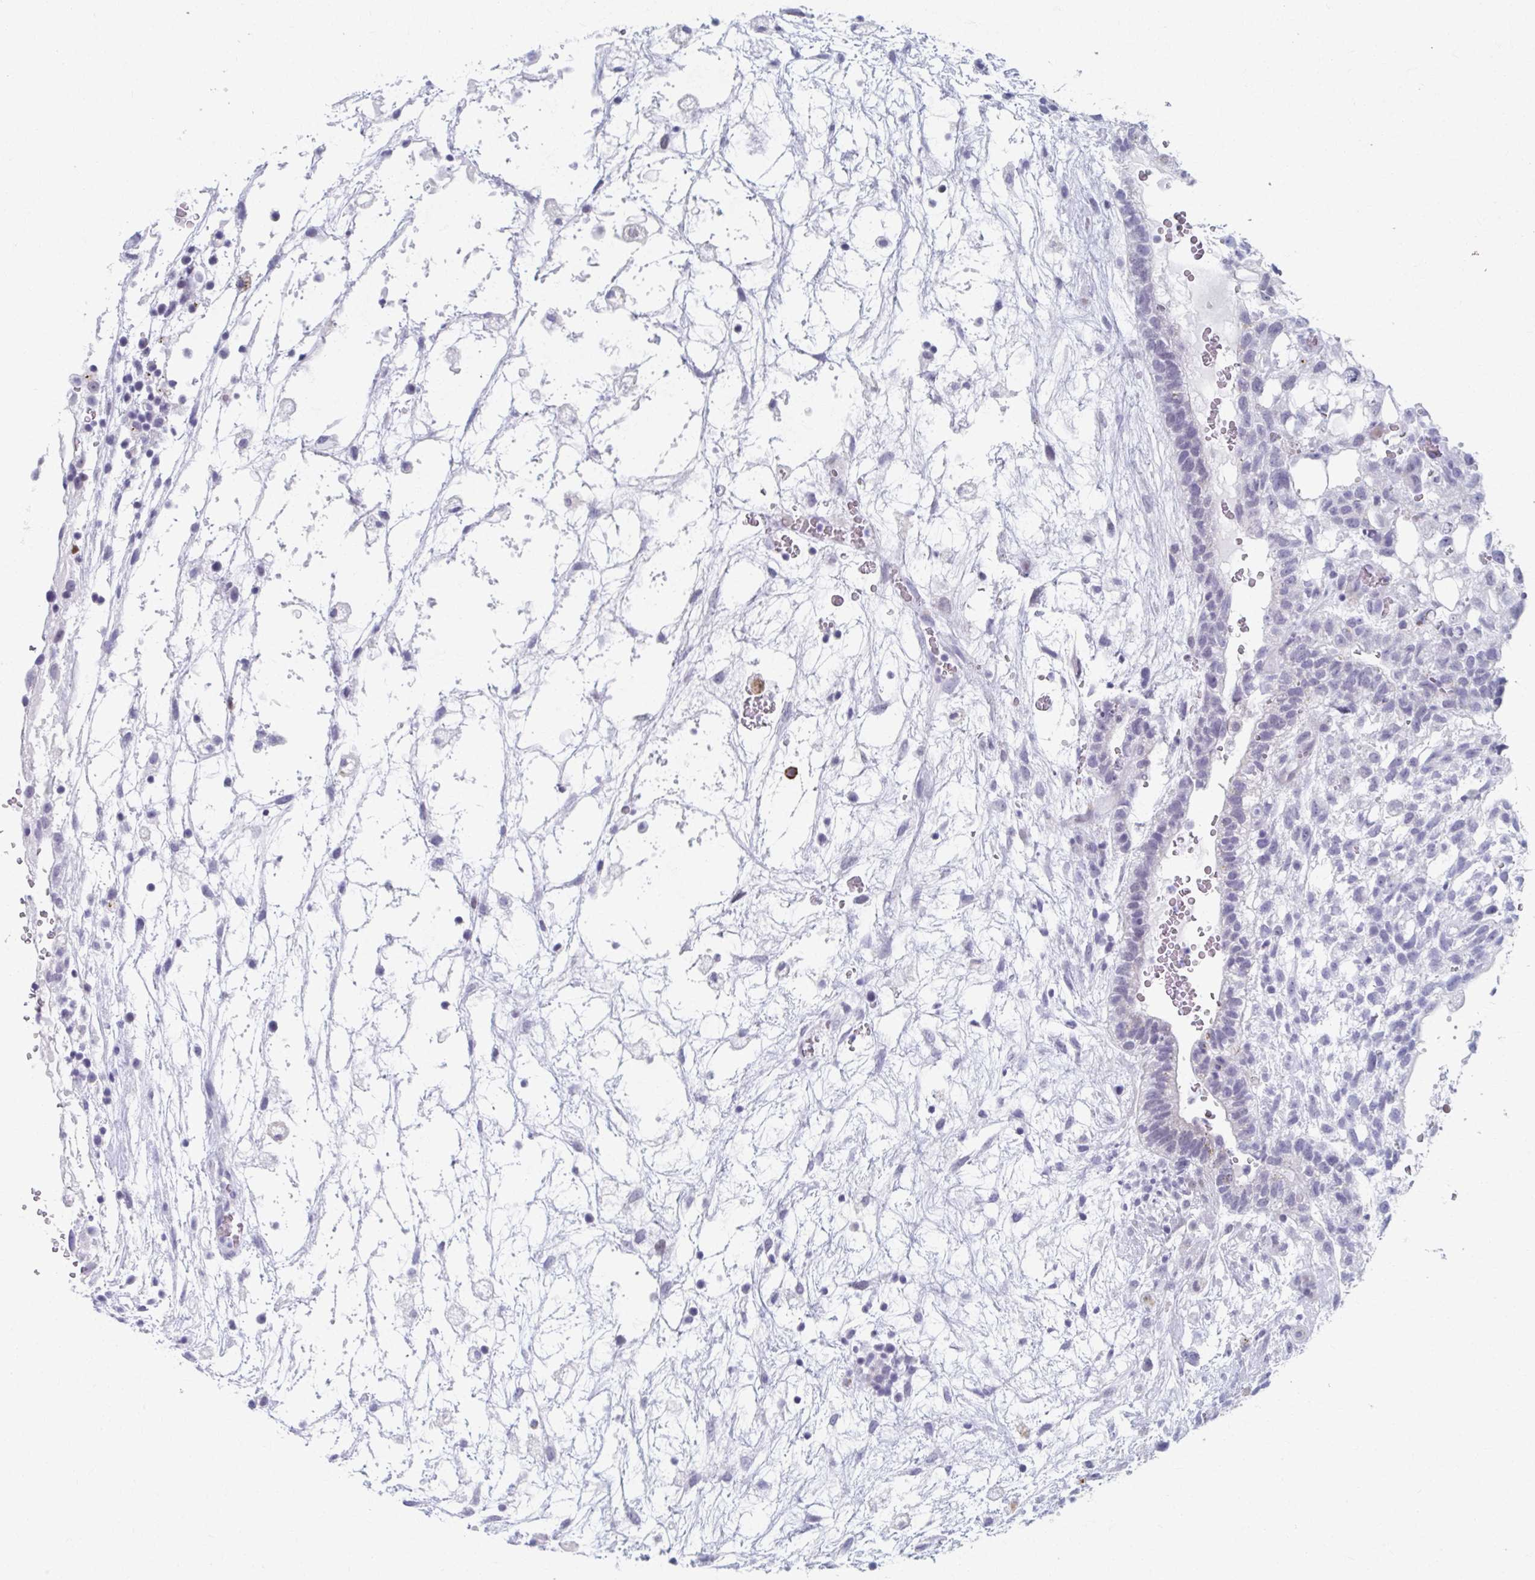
{"staining": {"intensity": "negative", "quantity": "none", "location": "none"}, "tissue": "testis cancer", "cell_type": "Tumor cells", "image_type": "cancer", "snomed": [{"axis": "morphology", "description": "Normal tissue, NOS"}, {"axis": "morphology", "description": "Carcinoma, Embryonal, NOS"}, {"axis": "topography", "description": "Testis"}], "caption": "Tumor cells are negative for brown protein staining in testis embryonal carcinoma.", "gene": "ABHD16B", "patient": {"sex": "male", "age": 32}}